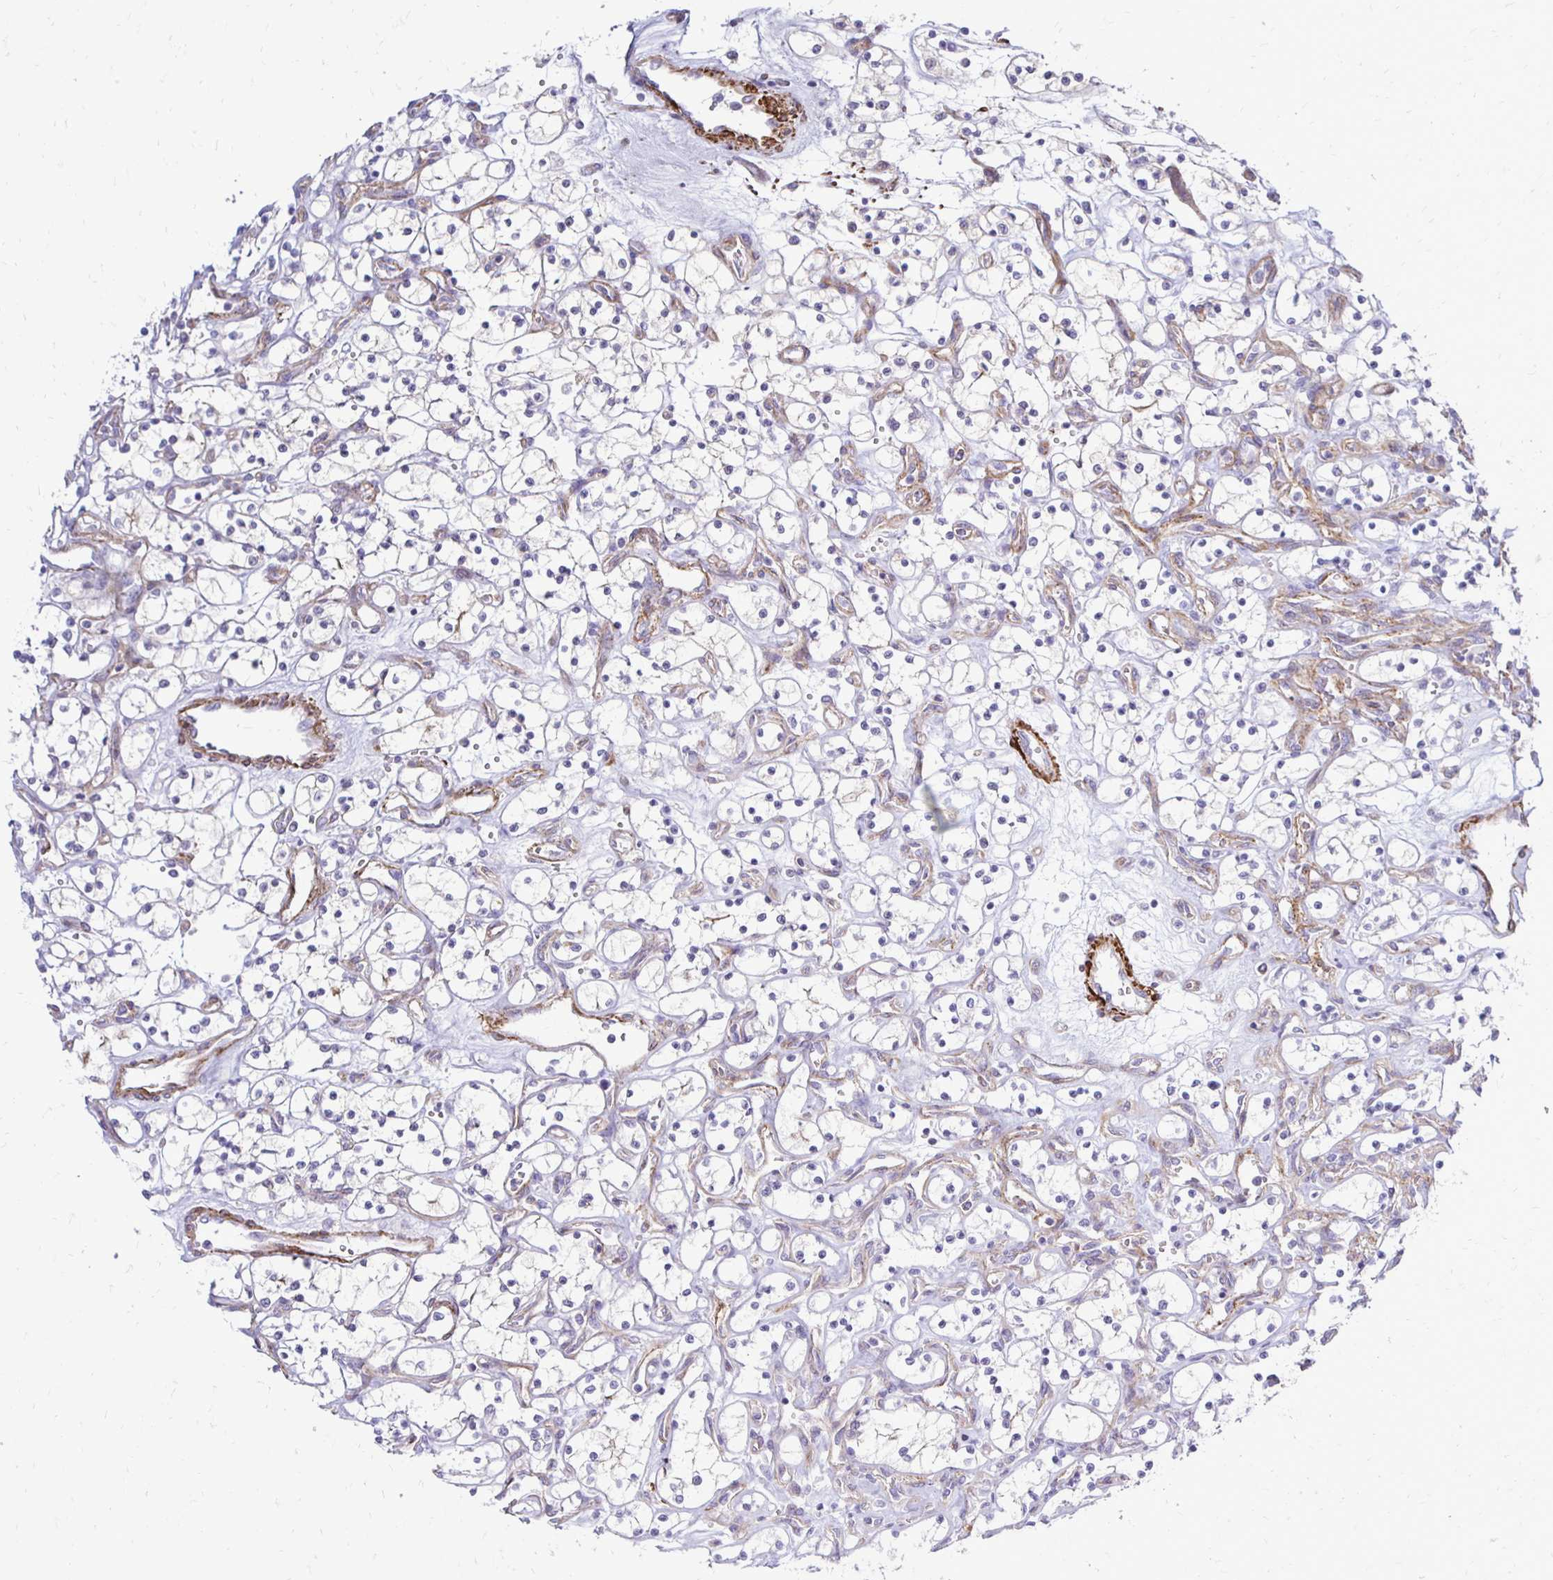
{"staining": {"intensity": "negative", "quantity": "none", "location": "none"}, "tissue": "renal cancer", "cell_type": "Tumor cells", "image_type": "cancer", "snomed": [{"axis": "morphology", "description": "Adenocarcinoma, NOS"}, {"axis": "topography", "description": "Kidney"}], "caption": "There is no significant staining in tumor cells of renal adenocarcinoma.", "gene": "CTPS1", "patient": {"sex": "female", "age": 69}}